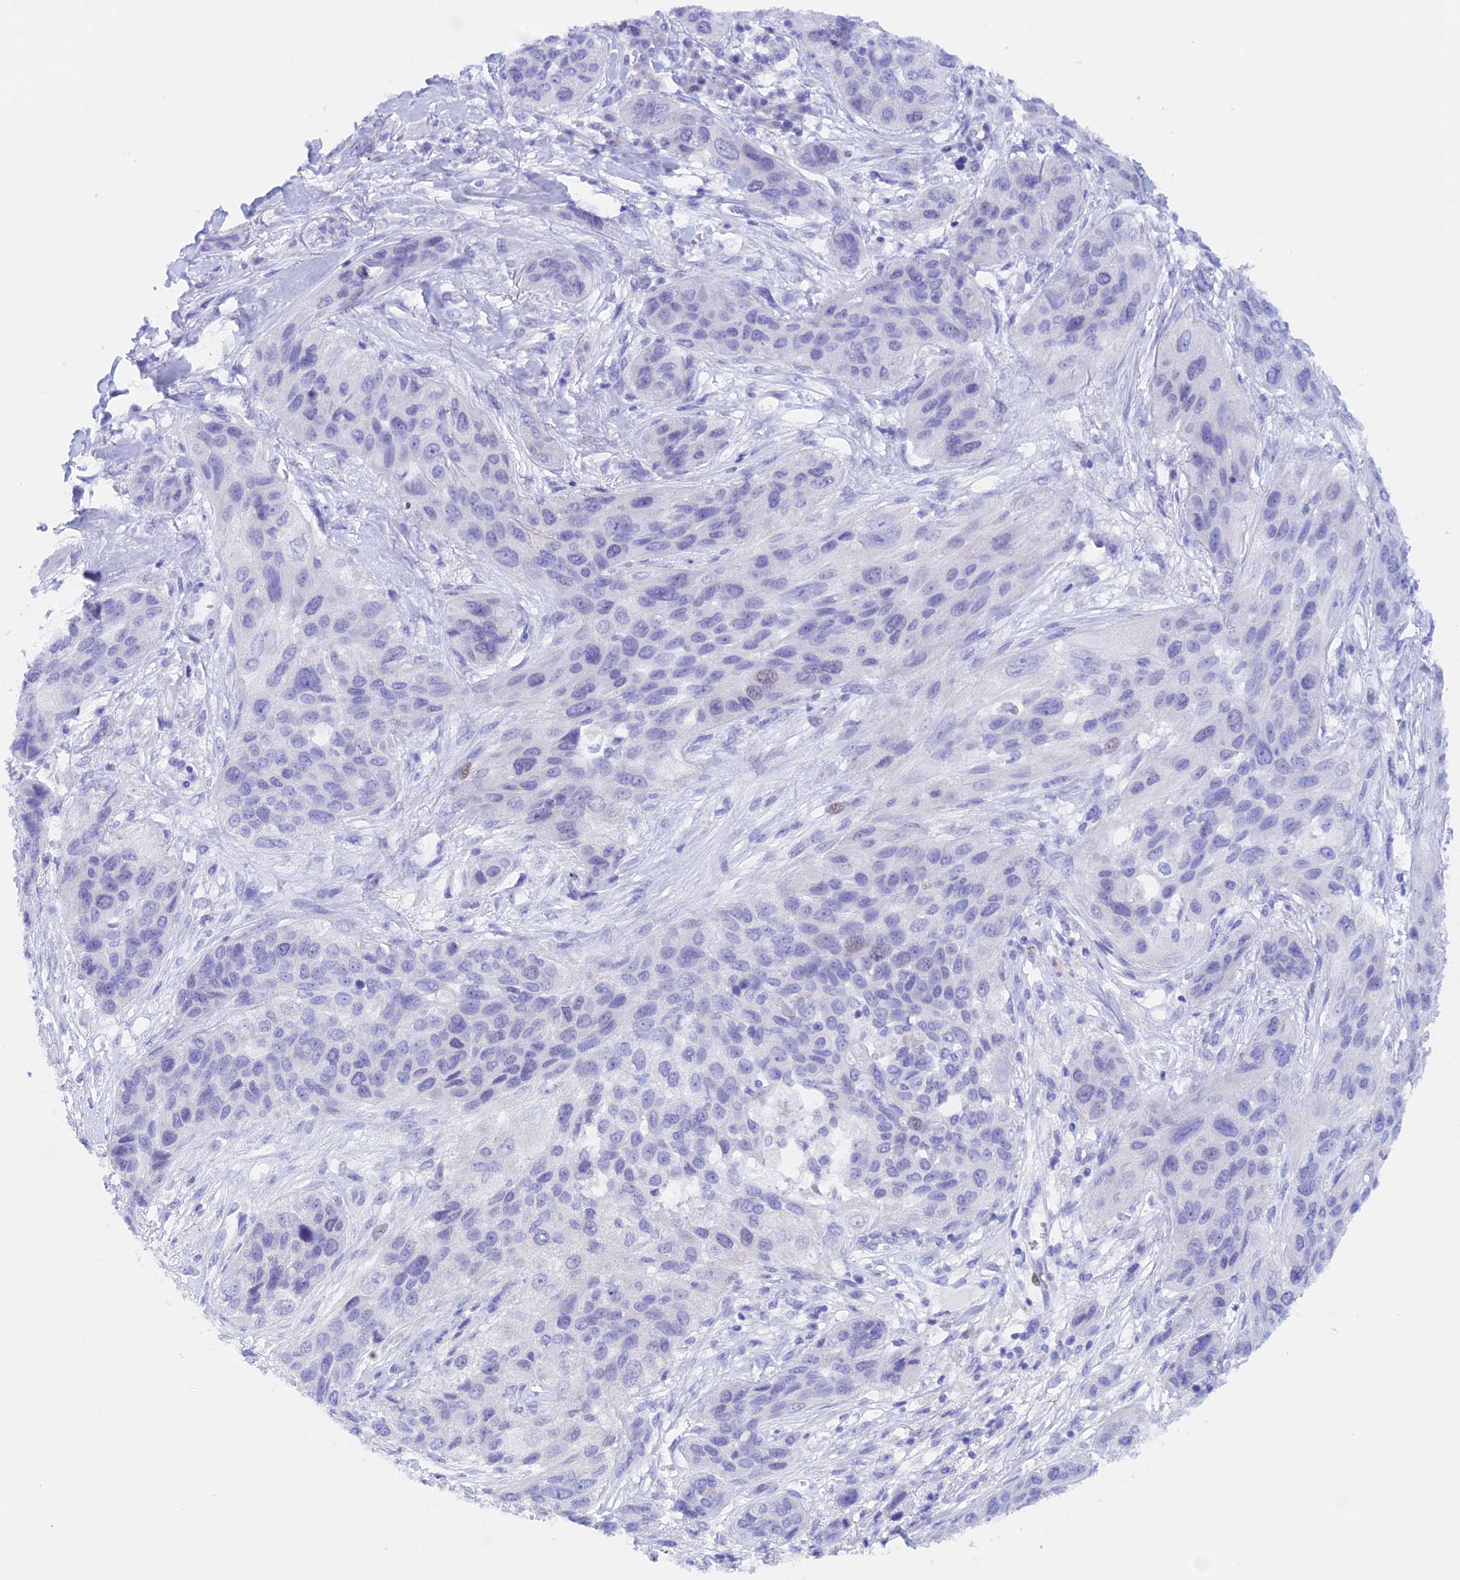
{"staining": {"intensity": "negative", "quantity": "none", "location": "none"}, "tissue": "lung cancer", "cell_type": "Tumor cells", "image_type": "cancer", "snomed": [{"axis": "morphology", "description": "Squamous cell carcinoma, NOS"}, {"axis": "topography", "description": "Lung"}], "caption": "Micrograph shows no protein staining in tumor cells of lung cancer tissue.", "gene": "PSMC3IP", "patient": {"sex": "female", "age": 70}}